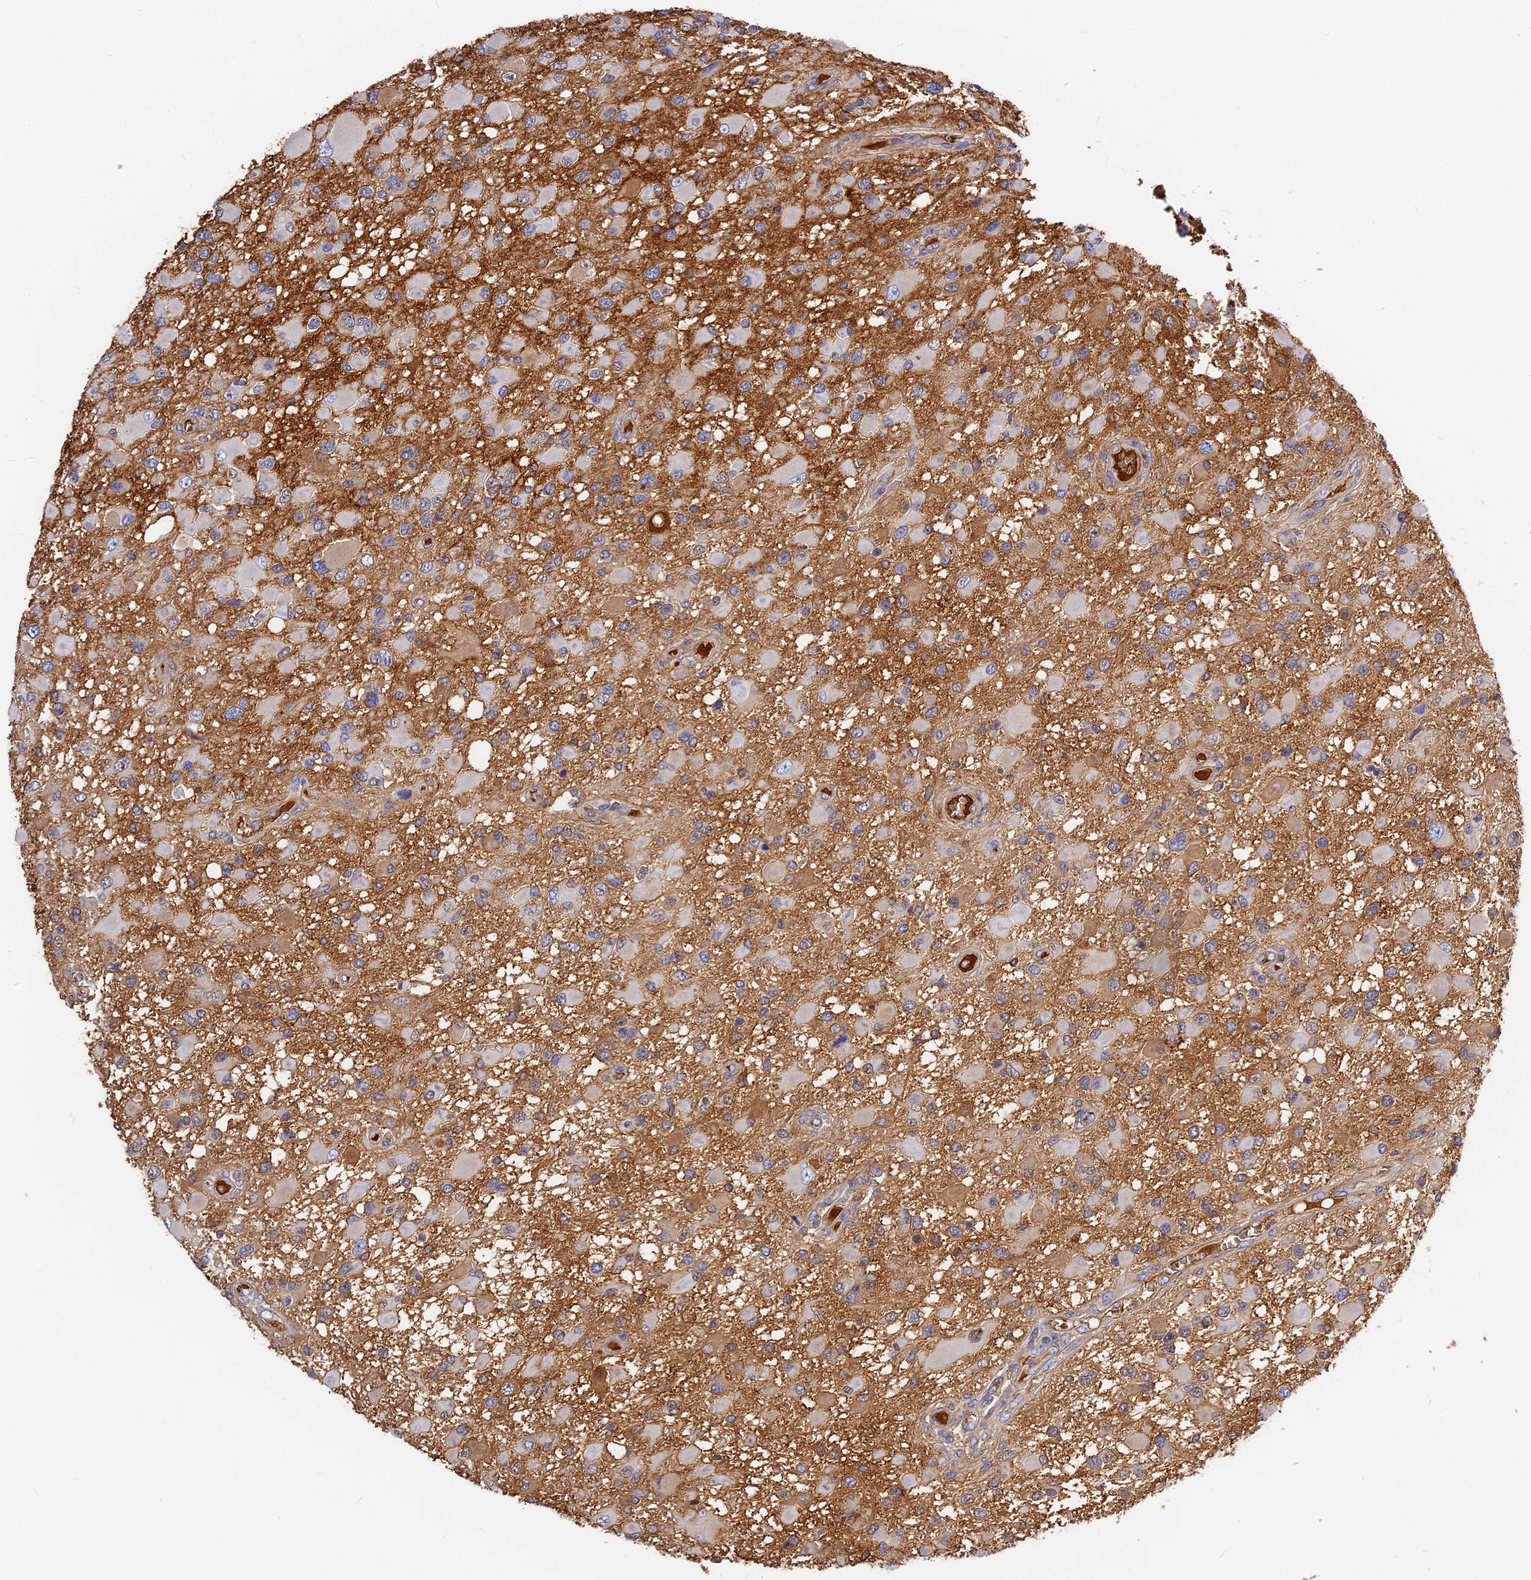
{"staining": {"intensity": "negative", "quantity": "none", "location": "none"}, "tissue": "glioma", "cell_type": "Tumor cells", "image_type": "cancer", "snomed": [{"axis": "morphology", "description": "Glioma, malignant, High grade"}, {"axis": "topography", "description": "Brain"}], "caption": "DAB immunohistochemical staining of human glioma reveals no significant expression in tumor cells.", "gene": "ITIH1", "patient": {"sex": "male", "age": 53}}